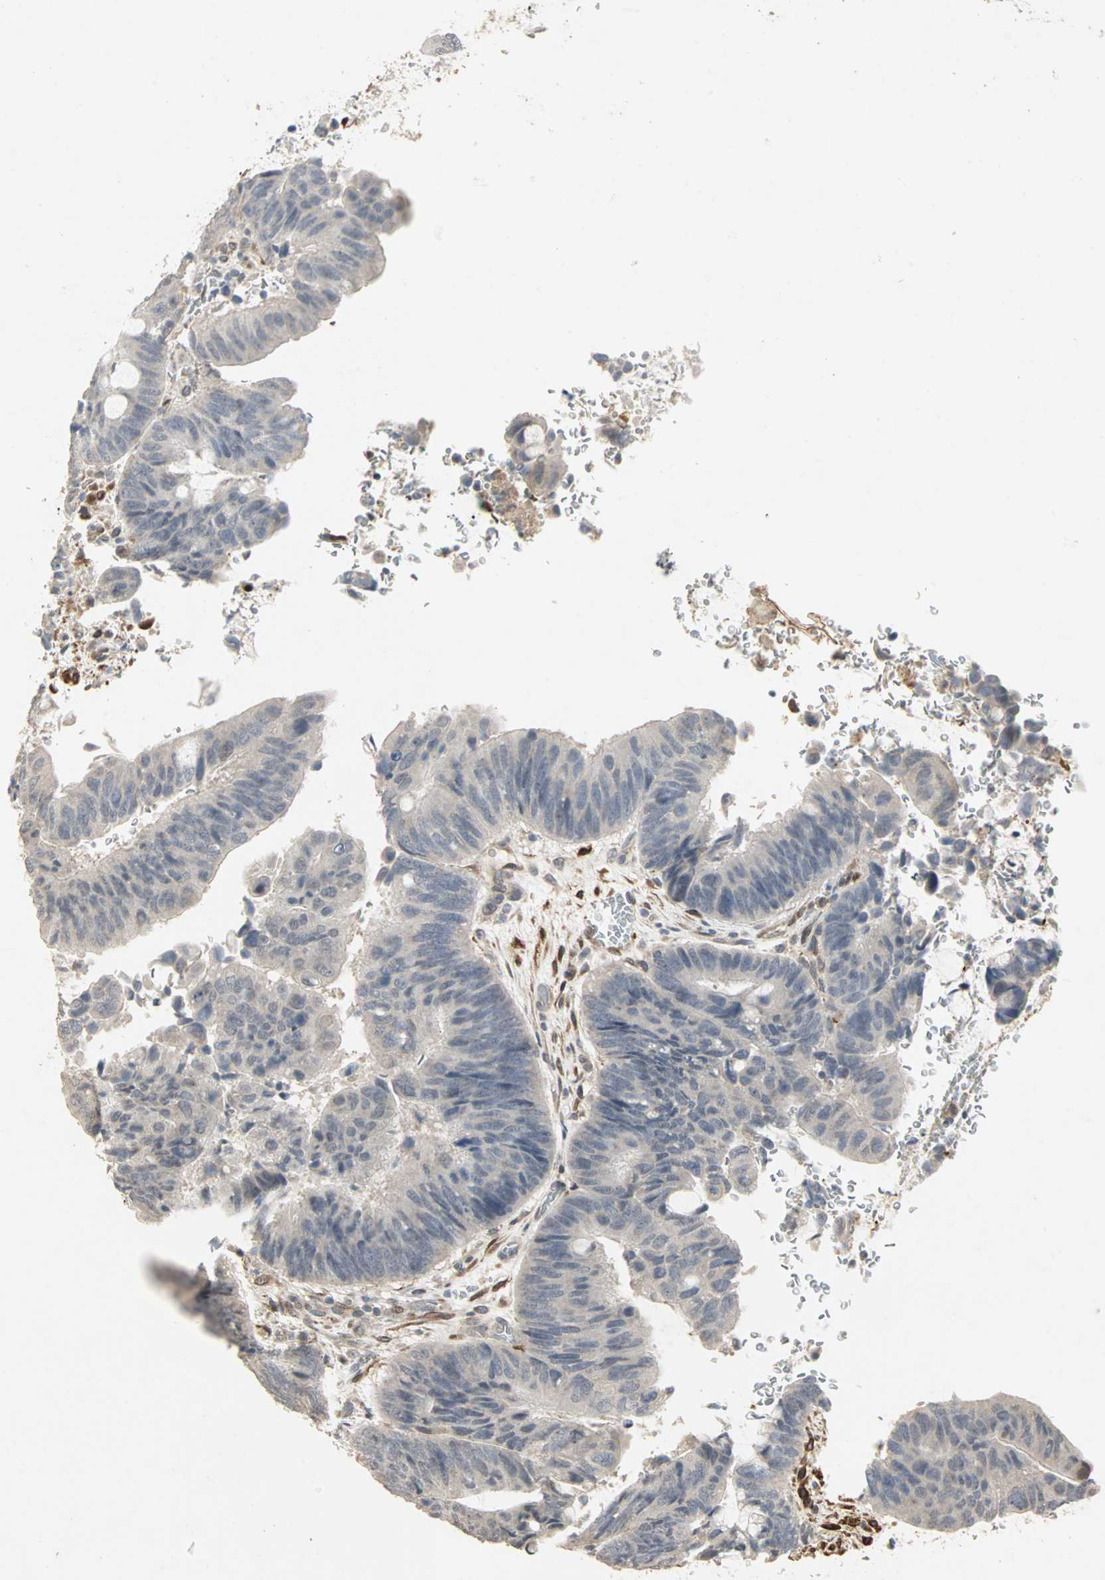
{"staining": {"intensity": "negative", "quantity": "none", "location": "none"}, "tissue": "colorectal cancer", "cell_type": "Tumor cells", "image_type": "cancer", "snomed": [{"axis": "morphology", "description": "Normal tissue, NOS"}, {"axis": "morphology", "description": "Adenocarcinoma, NOS"}, {"axis": "topography", "description": "Rectum"}, {"axis": "topography", "description": "Peripheral nerve tissue"}], "caption": "This is an IHC micrograph of human colorectal adenocarcinoma. There is no positivity in tumor cells.", "gene": "TRPV4", "patient": {"sex": "male", "age": 92}}